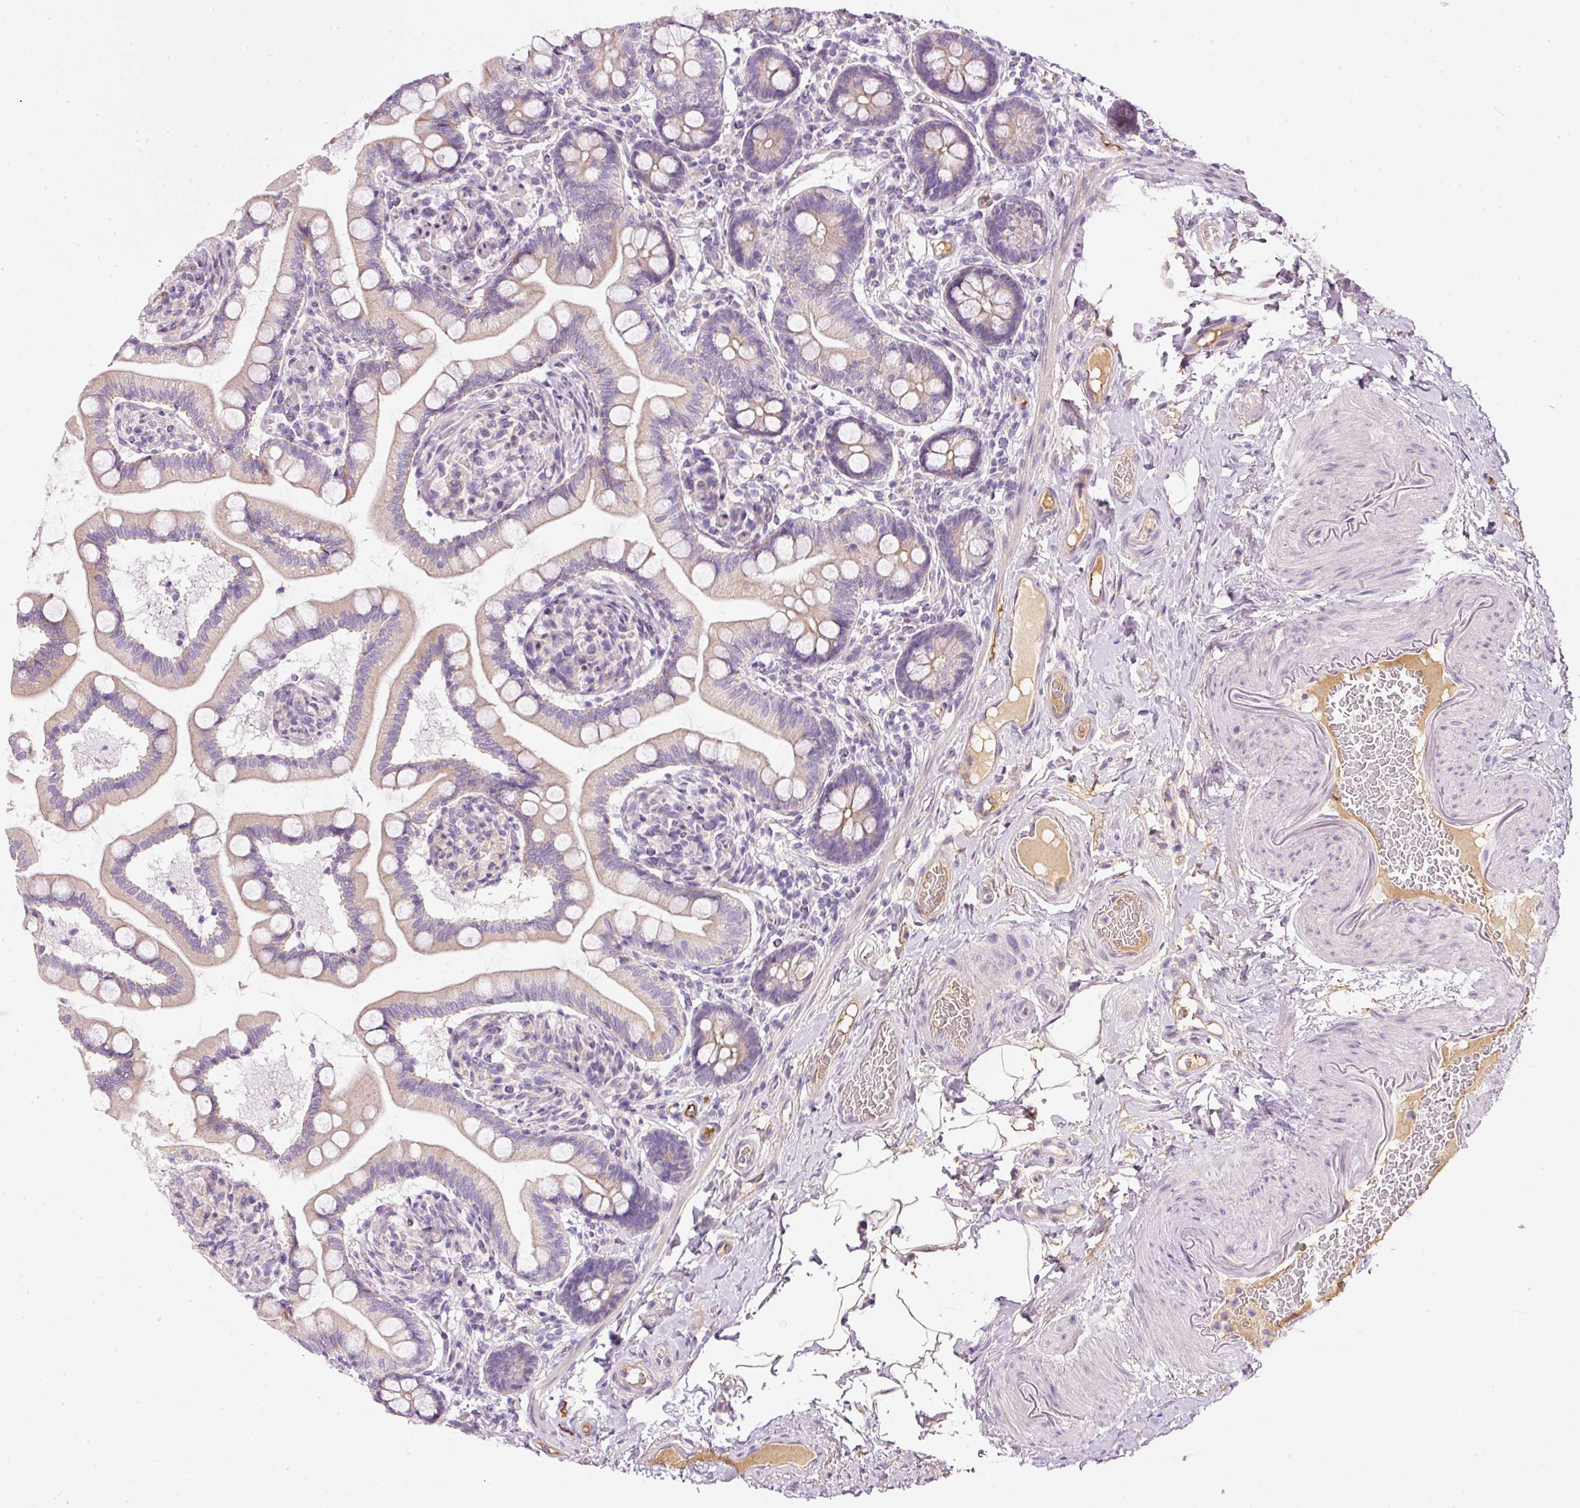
{"staining": {"intensity": "weak", "quantity": "25%-75%", "location": "cytoplasmic/membranous"}, "tissue": "small intestine", "cell_type": "Glandular cells", "image_type": "normal", "snomed": [{"axis": "morphology", "description": "Normal tissue, NOS"}, {"axis": "topography", "description": "Small intestine"}], "caption": "A brown stain labels weak cytoplasmic/membranous positivity of a protein in glandular cells of benign human small intestine.", "gene": "KPNA5", "patient": {"sex": "female", "age": 64}}